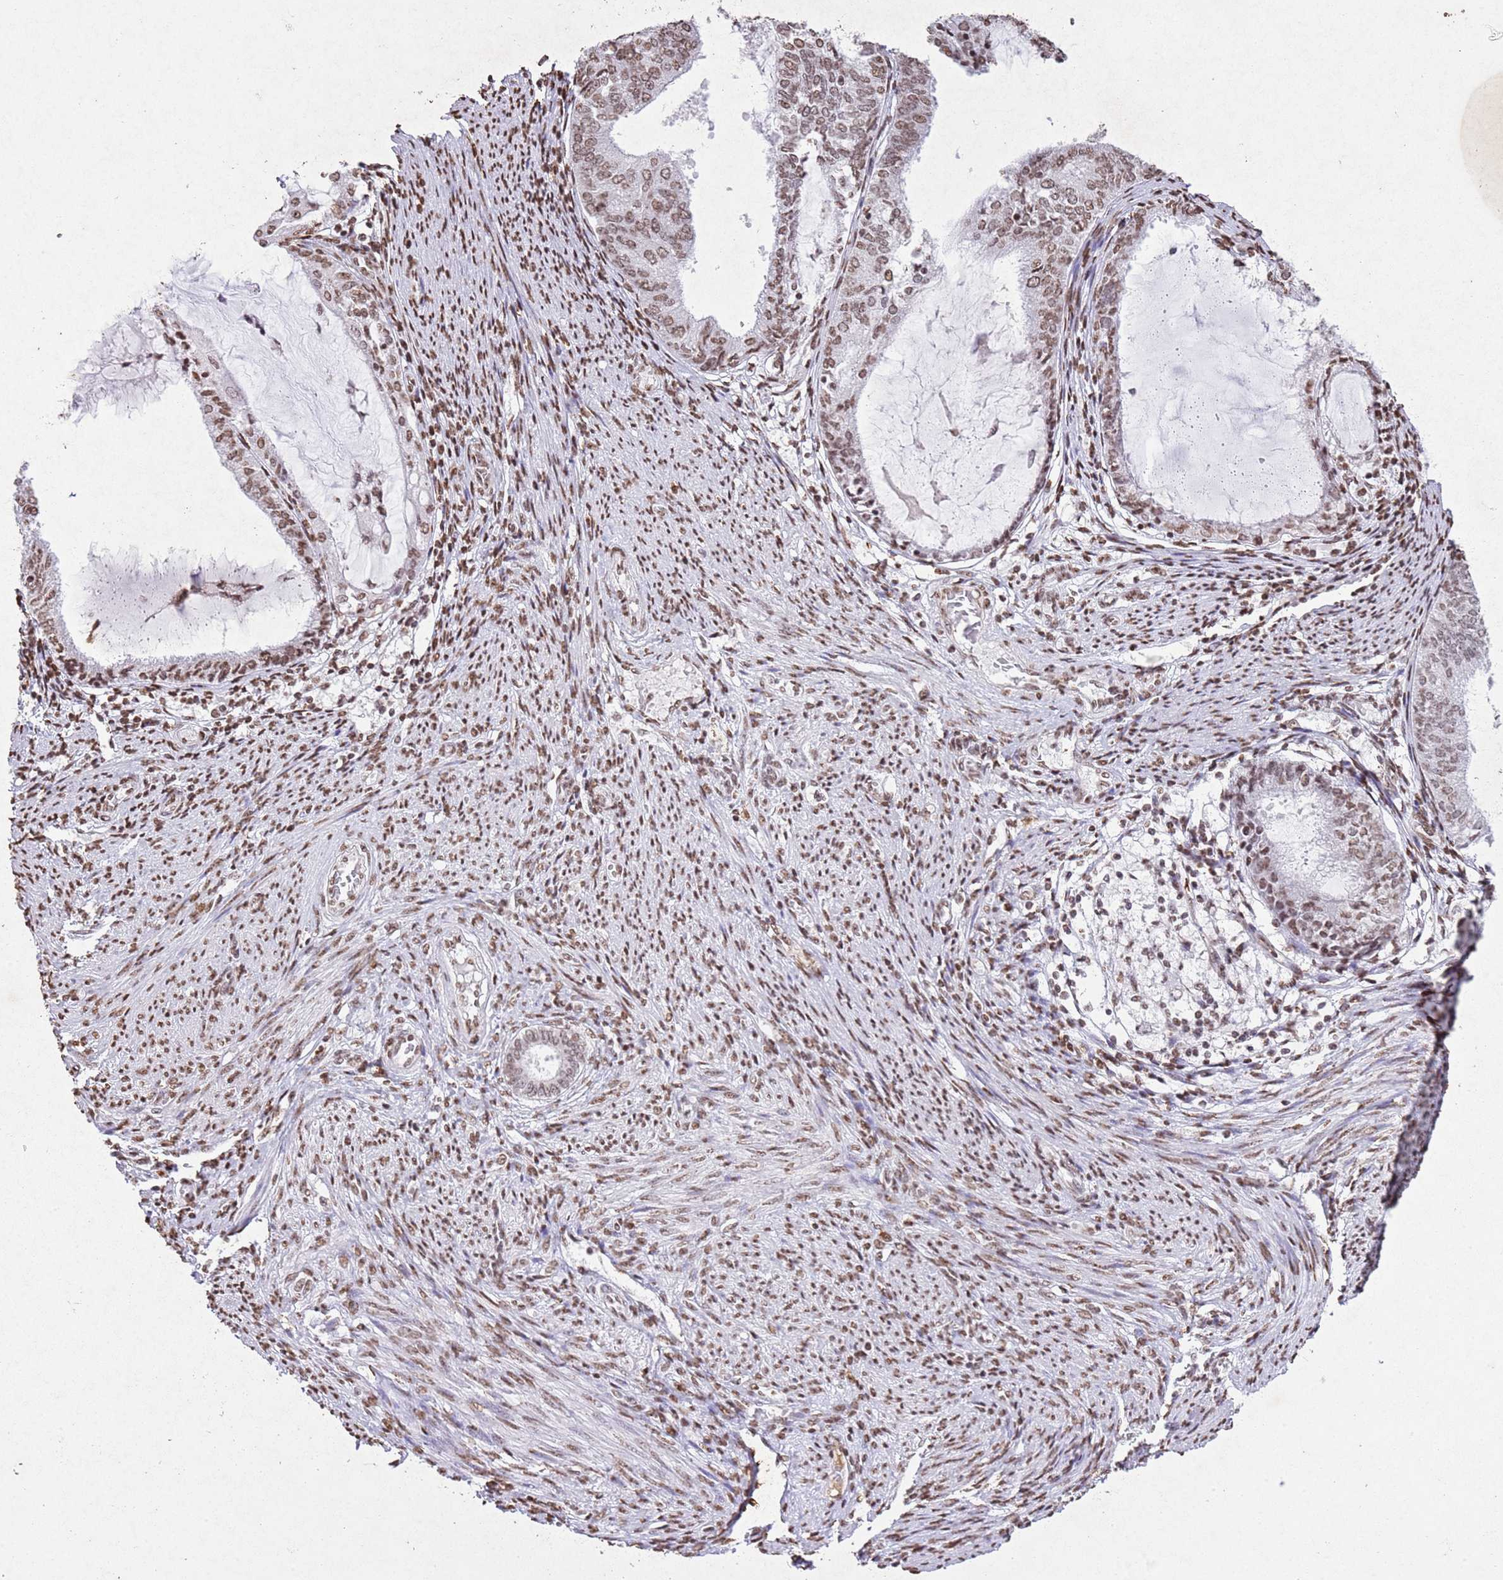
{"staining": {"intensity": "moderate", "quantity": ">75%", "location": "nuclear"}, "tissue": "endometrial cancer", "cell_type": "Tumor cells", "image_type": "cancer", "snomed": [{"axis": "morphology", "description": "Adenocarcinoma, NOS"}, {"axis": "topography", "description": "Endometrium"}], "caption": "Protein positivity by immunohistochemistry shows moderate nuclear staining in approximately >75% of tumor cells in adenocarcinoma (endometrial).", "gene": "BMAL1", "patient": {"sex": "female", "age": 81}}